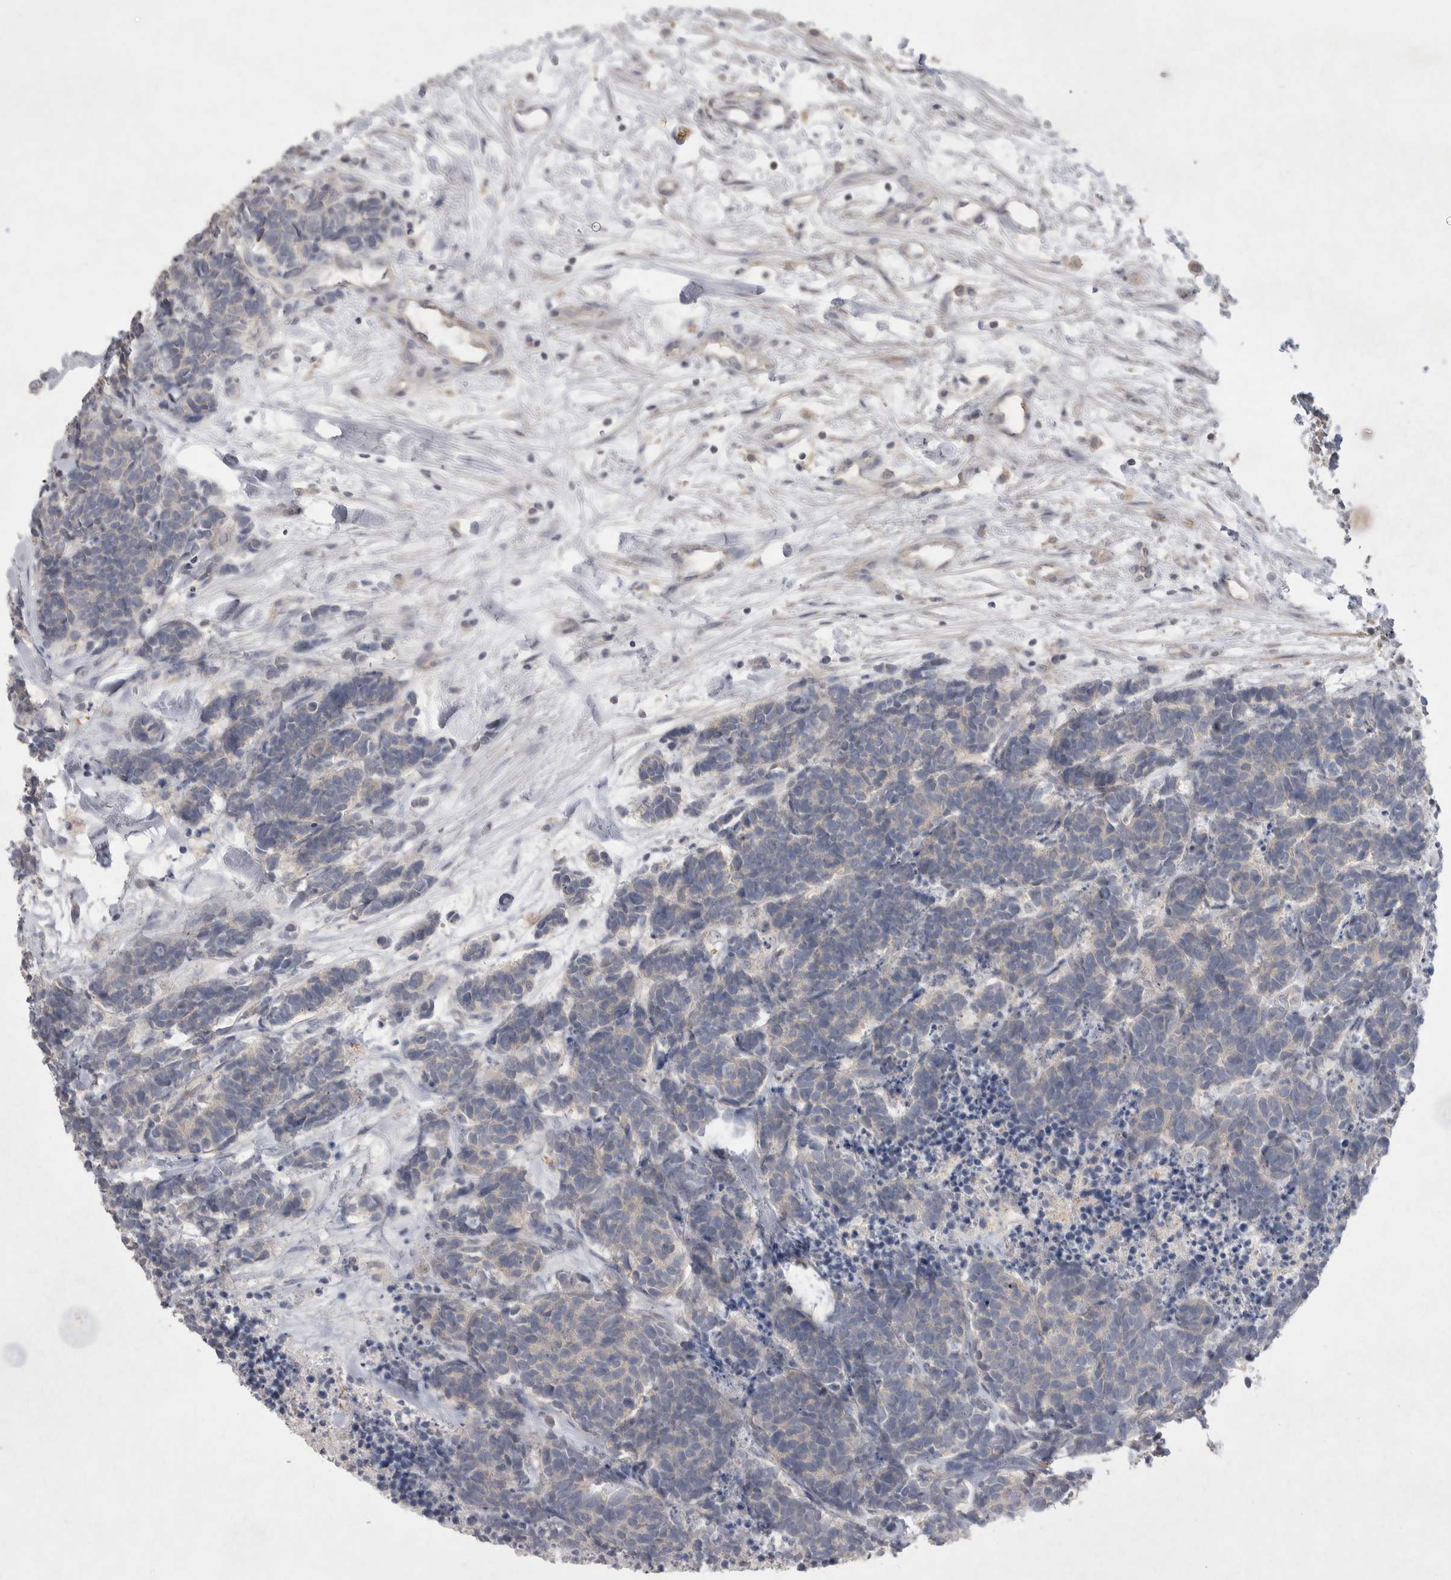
{"staining": {"intensity": "negative", "quantity": "none", "location": "none"}, "tissue": "carcinoid", "cell_type": "Tumor cells", "image_type": "cancer", "snomed": [{"axis": "morphology", "description": "Carcinoma, NOS"}, {"axis": "morphology", "description": "Carcinoid, malignant, NOS"}, {"axis": "topography", "description": "Urinary bladder"}], "caption": "High magnification brightfield microscopy of malignant carcinoid stained with DAB (3,3'-diaminobenzidine) (brown) and counterstained with hematoxylin (blue): tumor cells show no significant positivity.", "gene": "VANGL2", "patient": {"sex": "male", "age": 57}}